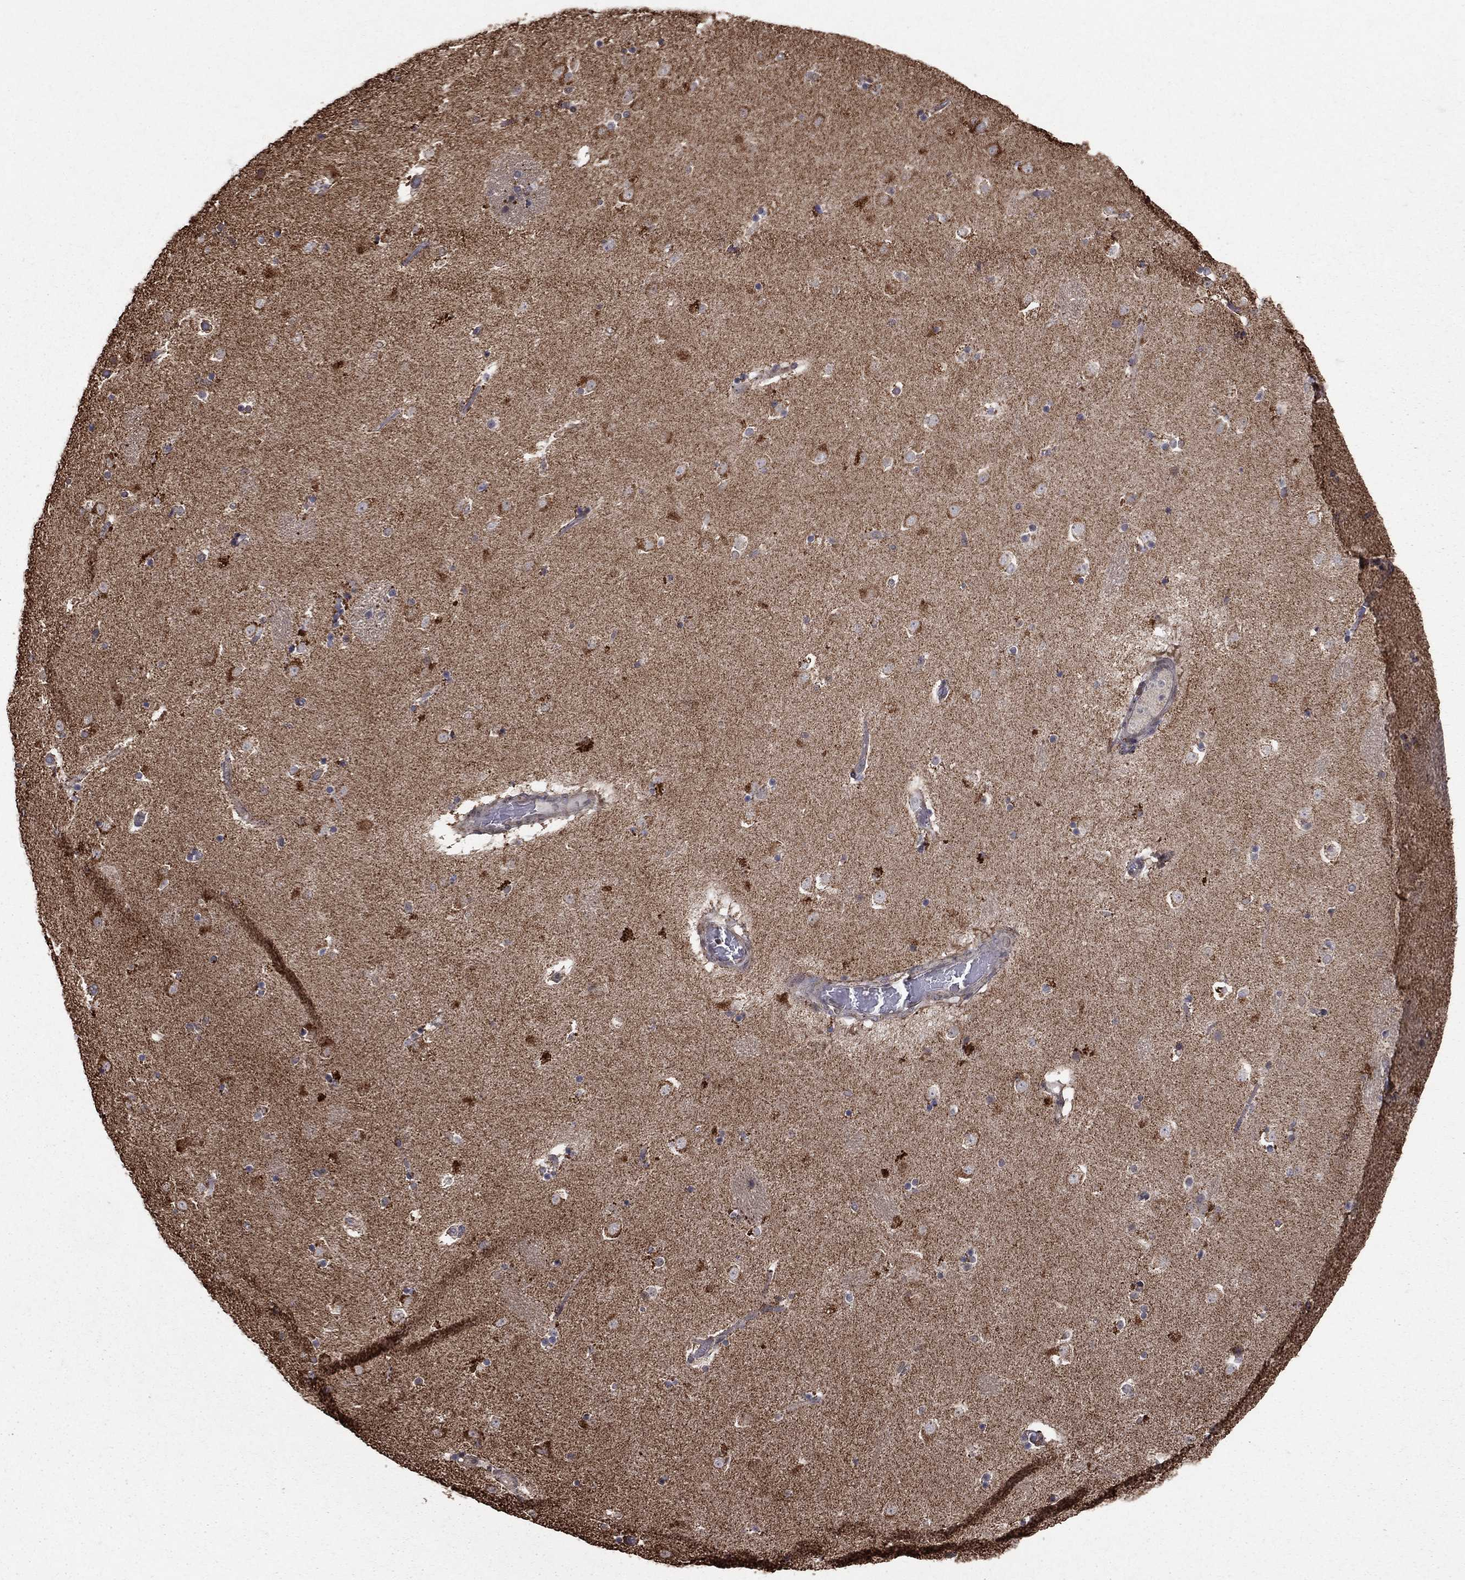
{"staining": {"intensity": "negative", "quantity": "none", "location": "none"}, "tissue": "caudate", "cell_type": "Glial cells", "image_type": "normal", "snomed": [{"axis": "morphology", "description": "Normal tissue, NOS"}, {"axis": "topography", "description": "Lateral ventricle wall"}], "caption": "A high-resolution image shows immunohistochemistry (IHC) staining of unremarkable caudate, which demonstrates no significant staining in glial cells.", "gene": "ACOT13", "patient": {"sex": "male", "age": 51}}